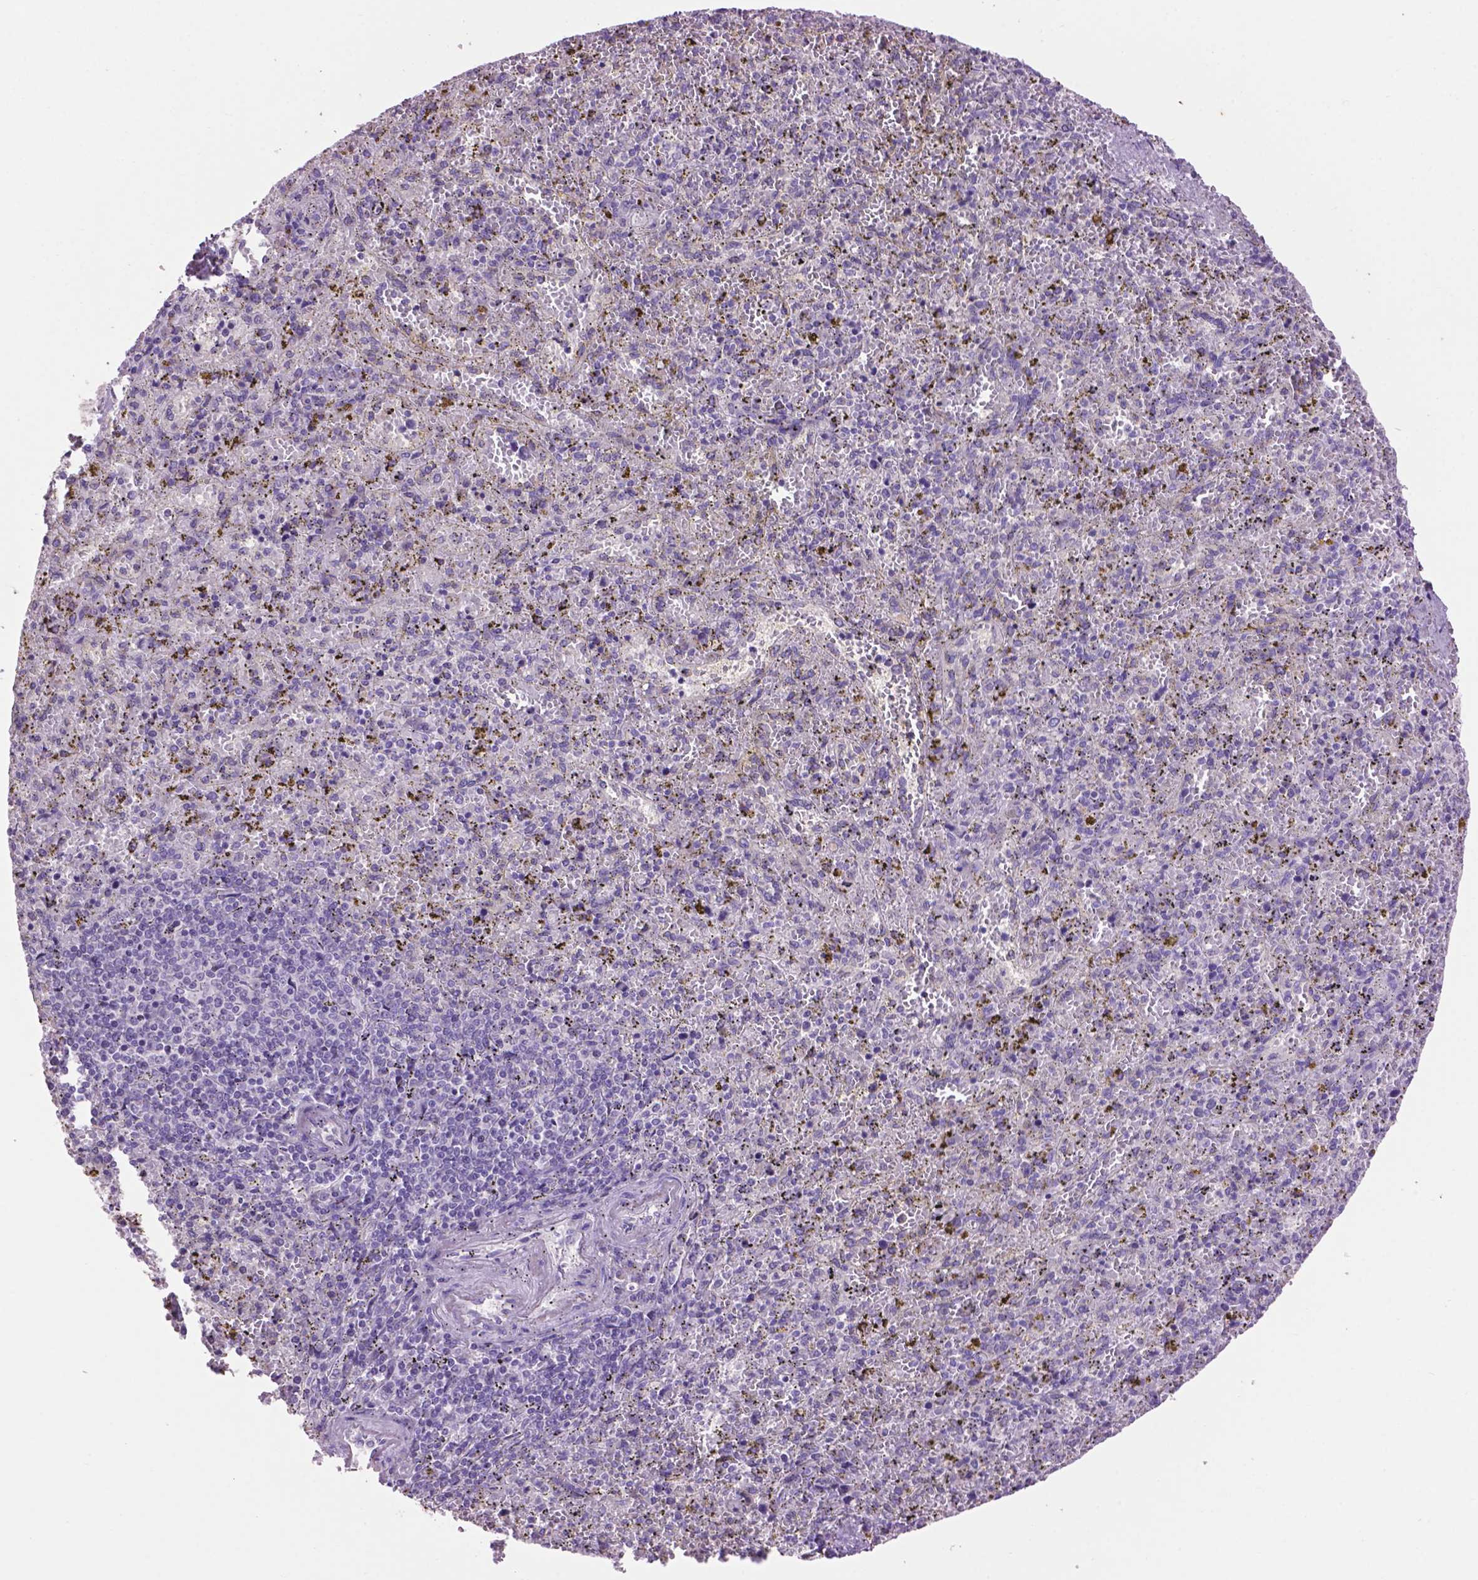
{"staining": {"intensity": "negative", "quantity": "none", "location": "none"}, "tissue": "spleen", "cell_type": "Cells in red pulp", "image_type": "normal", "snomed": [{"axis": "morphology", "description": "Normal tissue, NOS"}, {"axis": "topography", "description": "Spleen"}], "caption": "Immunohistochemical staining of benign human spleen demonstrates no significant staining in cells in red pulp. (DAB (3,3'-diaminobenzidine) IHC visualized using brightfield microscopy, high magnification).", "gene": "CRYBA4", "patient": {"sex": "female", "age": 50}}